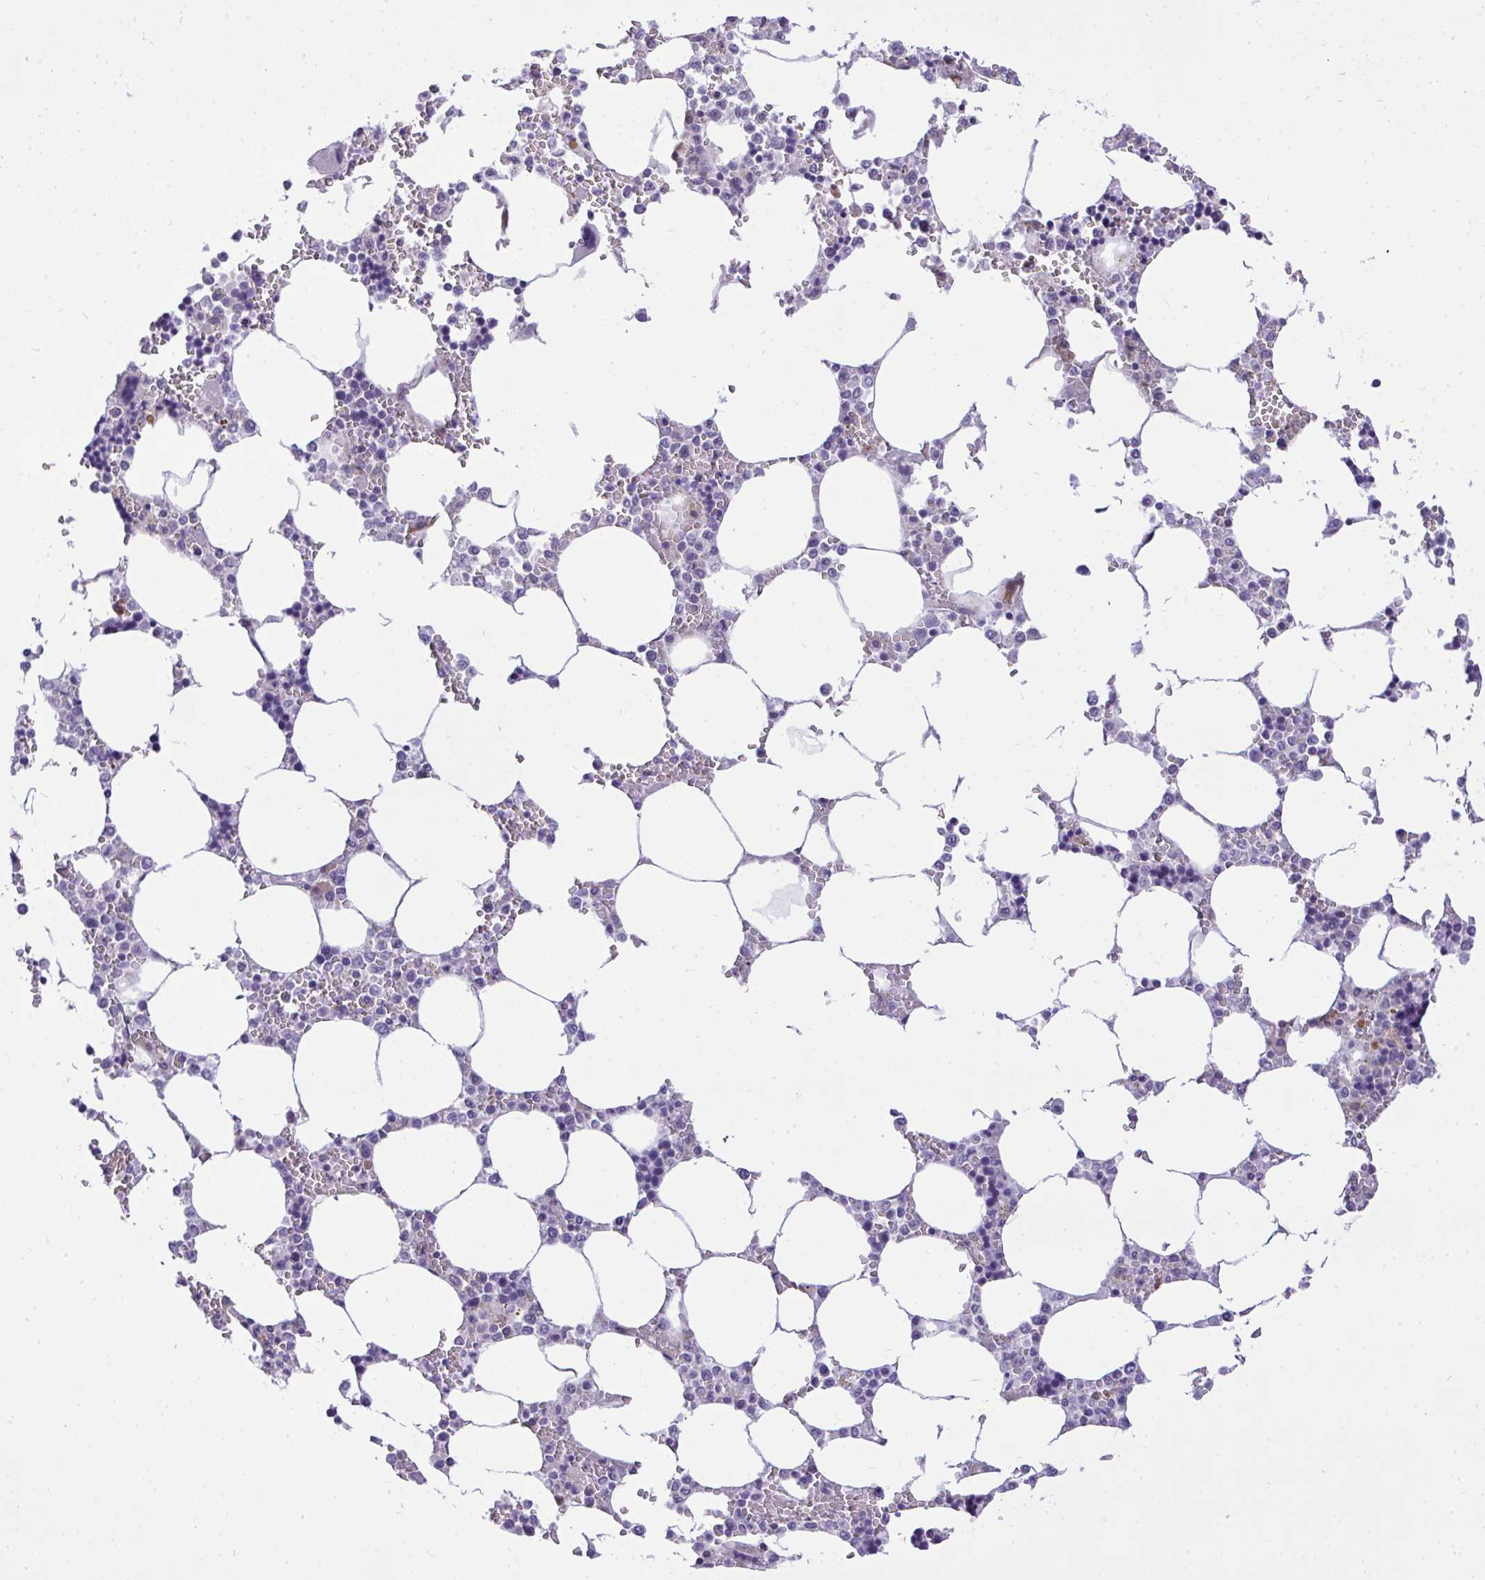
{"staining": {"intensity": "negative", "quantity": "none", "location": "none"}, "tissue": "bone marrow", "cell_type": "Hematopoietic cells", "image_type": "normal", "snomed": [{"axis": "morphology", "description": "Normal tissue, NOS"}, {"axis": "topography", "description": "Bone marrow"}], "caption": "This is an immunohistochemistry (IHC) micrograph of unremarkable human bone marrow. There is no staining in hematopoietic cells.", "gene": "CASTOR2", "patient": {"sex": "male", "age": 64}}